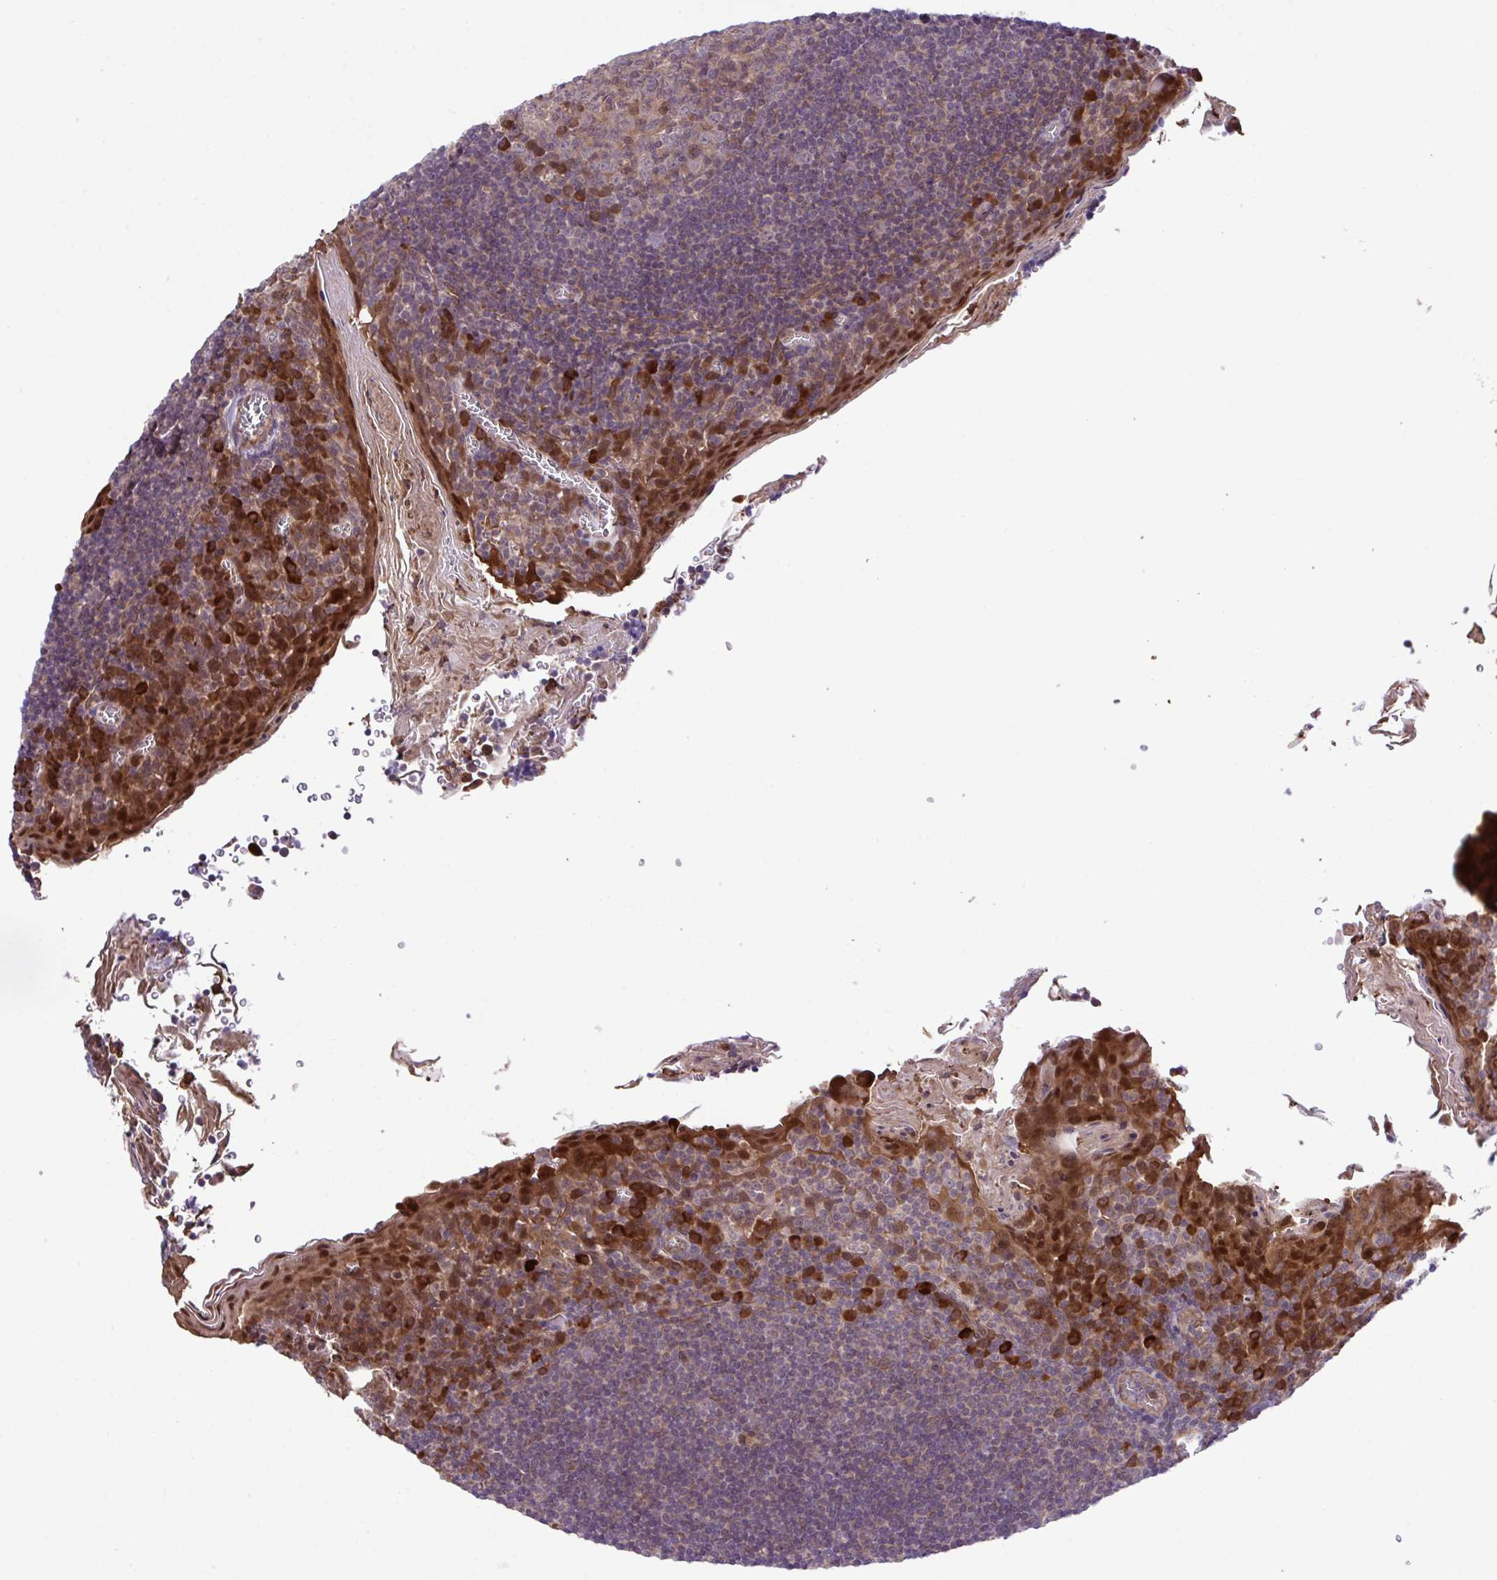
{"staining": {"intensity": "strong", "quantity": "<25%", "location": "cytoplasmic/membranous"}, "tissue": "tonsil", "cell_type": "Germinal center cells", "image_type": "normal", "snomed": [{"axis": "morphology", "description": "Normal tissue, NOS"}, {"axis": "topography", "description": "Tonsil"}], "caption": "High-power microscopy captured an immunohistochemistry (IHC) histopathology image of normal tonsil, revealing strong cytoplasmic/membranous positivity in approximately <25% of germinal center cells. The staining was performed using DAB (3,3'-diaminobenzidine), with brown indicating positive protein expression. Nuclei are stained blue with hematoxylin.", "gene": "CMPK1", "patient": {"sex": "male", "age": 27}}